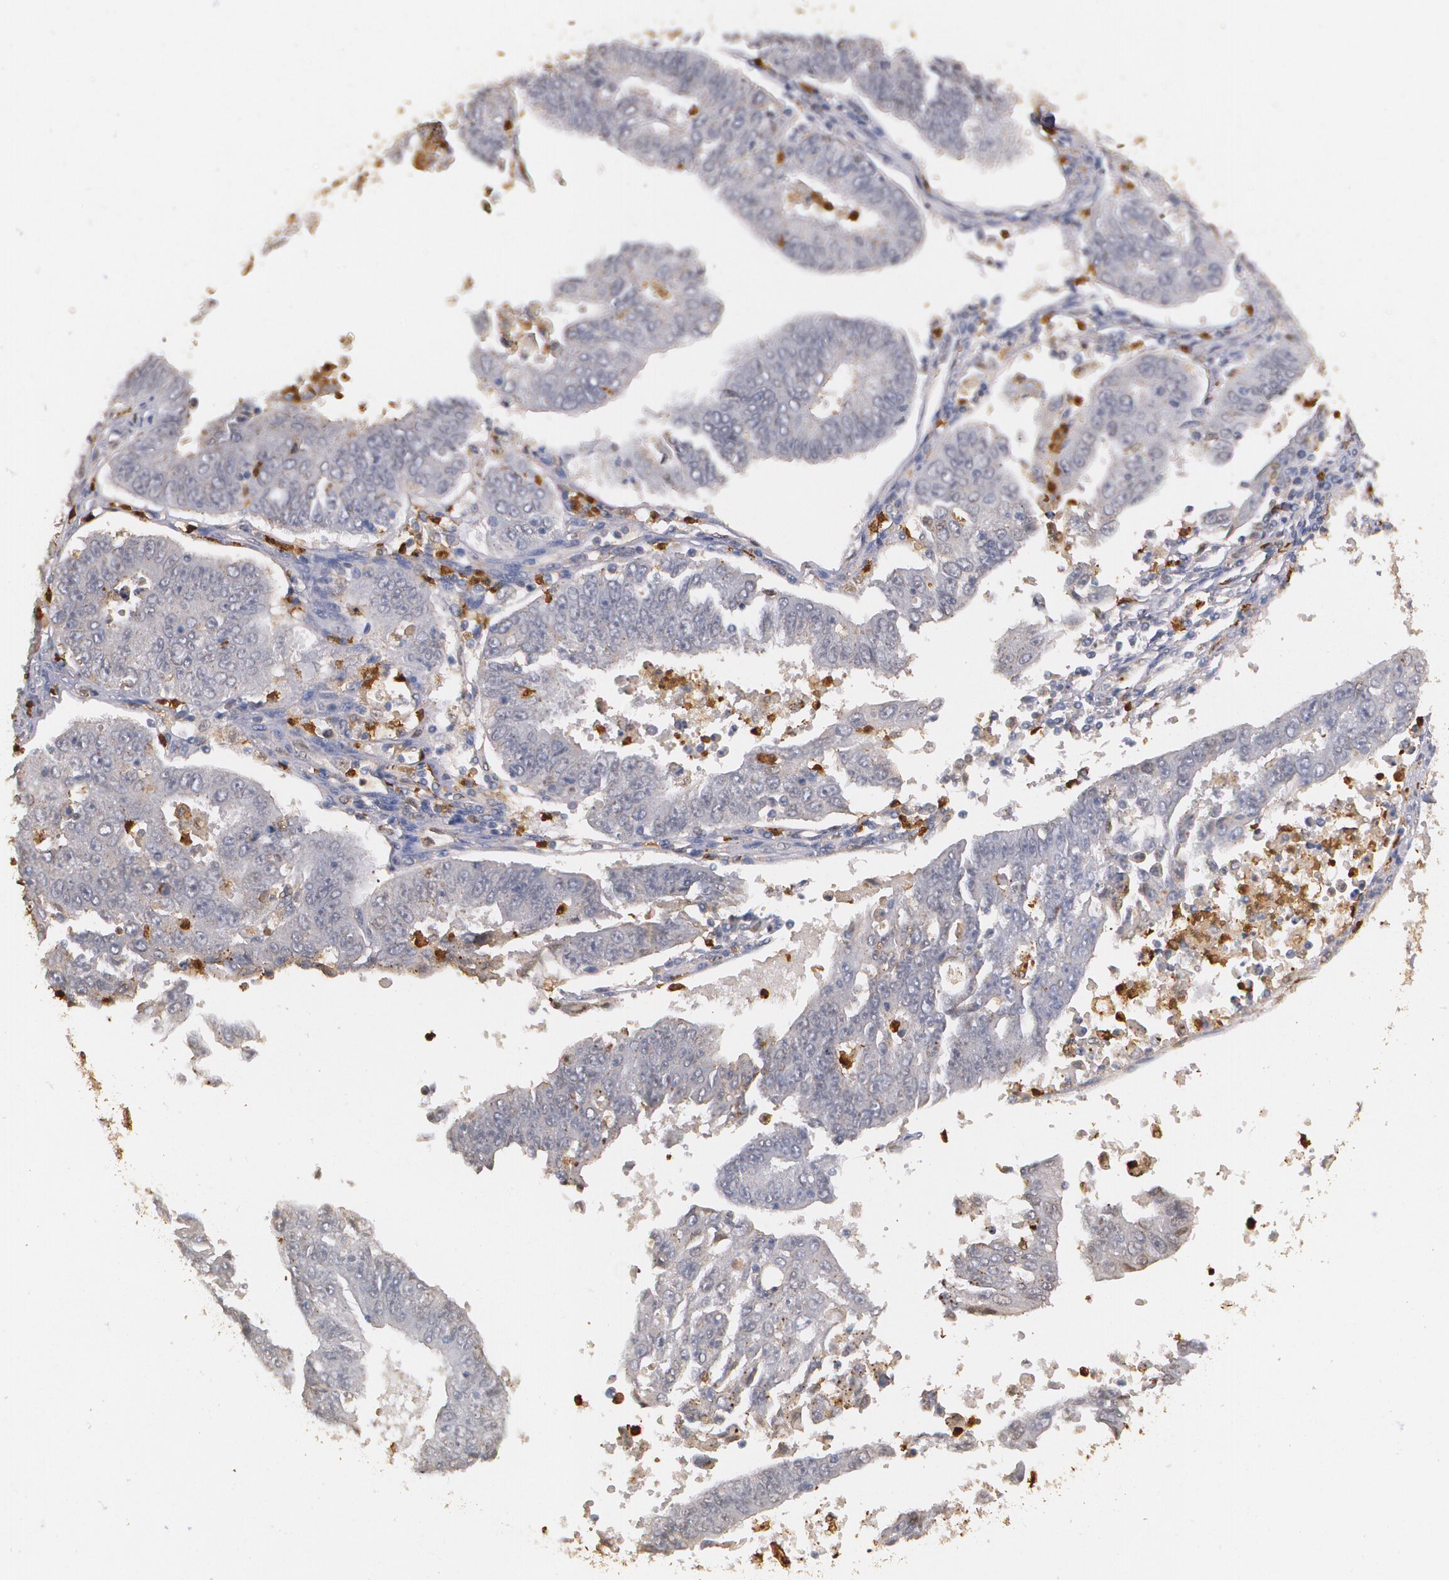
{"staining": {"intensity": "weak", "quantity": ">75%", "location": "cytoplasmic/membranous"}, "tissue": "endometrial cancer", "cell_type": "Tumor cells", "image_type": "cancer", "snomed": [{"axis": "morphology", "description": "Adenocarcinoma, NOS"}, {"axis": "topography", "description": "Endometrium"}], "caption": "Immunohistochemistry micrograph of human endometrial adenocarcinoma stained for a protein (brown), which shows low levels of weak cytoplasmic/membranous positivity in about >75% of tumor cells.", "gene": "PTS", "patient": {"sex": "female", "age": 42}}